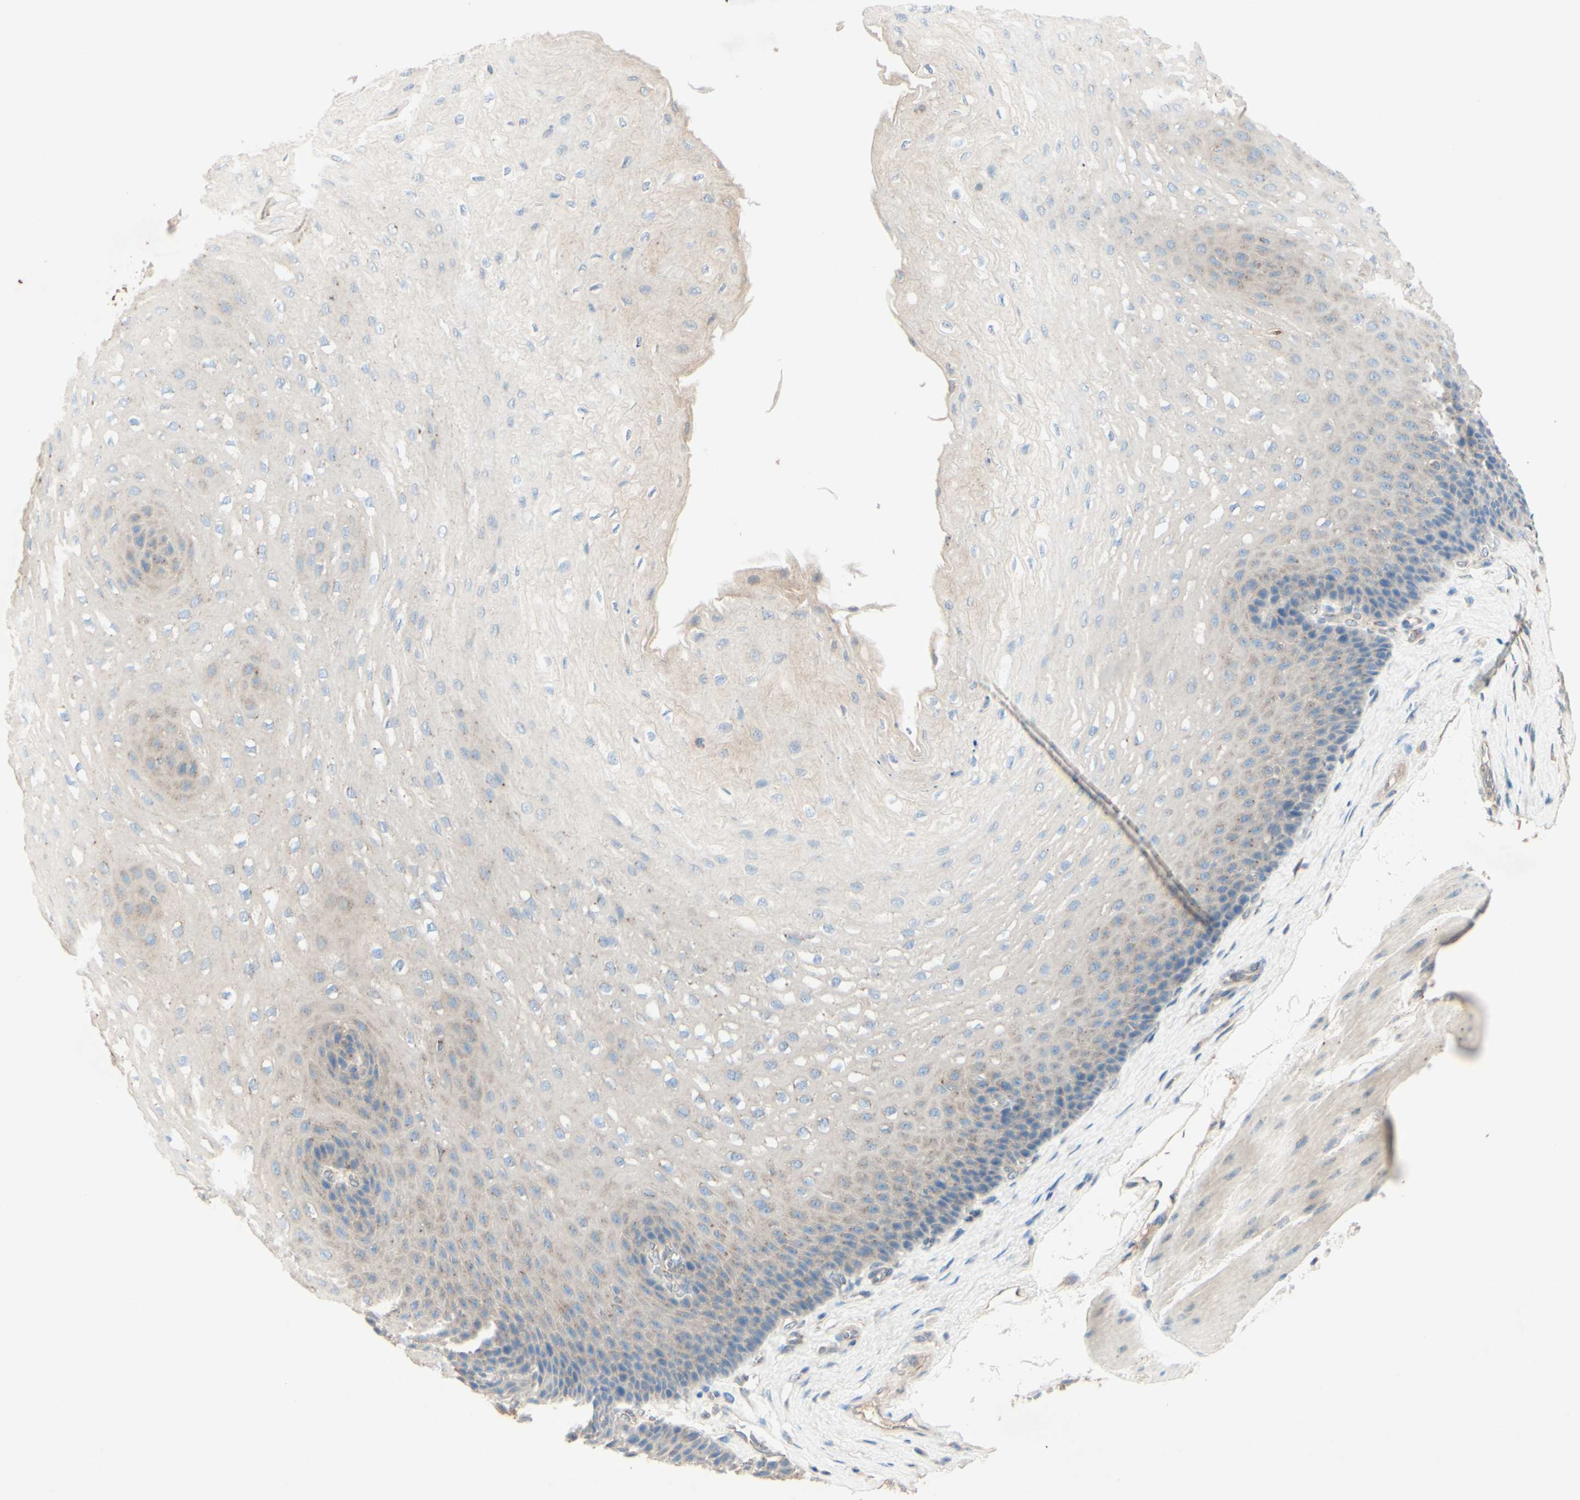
{"staining": {"intensity": "weak", "quantity": "25%-75%", "location": "cytoplasmic/membranous"}, "tissue": "esophagus", "cell_type": "Squamous epithelial cells", "image_type": "normal", "snomed": [{"axis": "morphology", "description": "Normal tissue, NOS"}, {"axis": "topography", "description": "Esophagus"}], "caption": "Immunohistochemical staining of unremarkable esophagus displays weak cytoplasmic/membranous protein positivity in about 25%-75% of squamous epithelial cells.", "gene": "MTM1", "patient": {"sex": "female", "age": 72}}